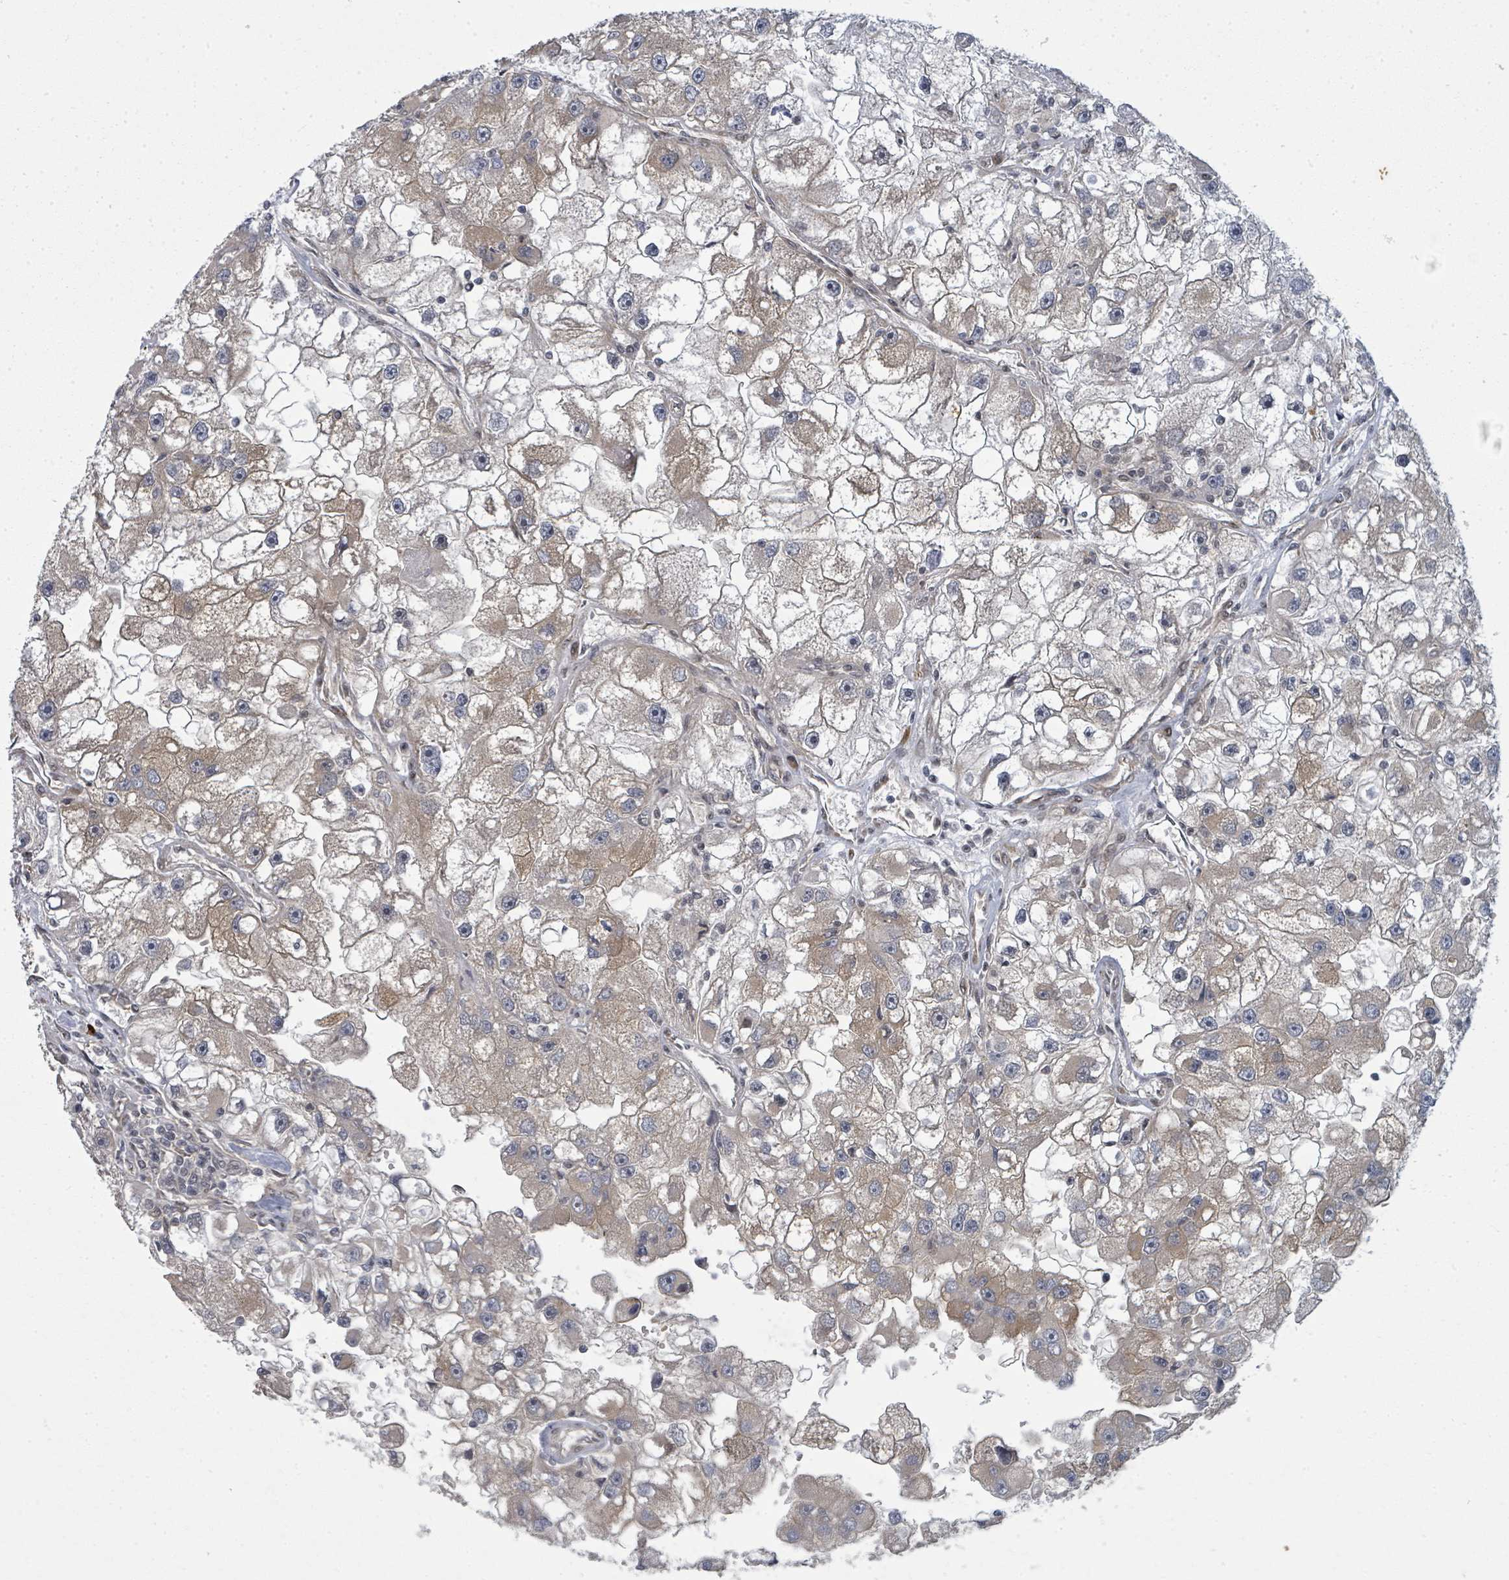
{"staining": {"intensity": "weak", "quantity": "25%-75%", "location": "cytoplasmic/membranous"}, "tissue": "renal cancer", "cell_type": "Tumor cells", "image_type": "cancer", "snomed": [{"axis": "morphology", "description": "Adenocarcinoma, NOS"}, {"axis": "topography", "description": "Kidney"}], "caption": "Brown immunohistochemical staining in human adenocarcinoma (renal) demonstrates weak cytoplasmic/membranous positivity in approximately 25%-75% of tumor cells.", "gene": "PSMG2", "patient": {"sex": "male", "age": 63}}